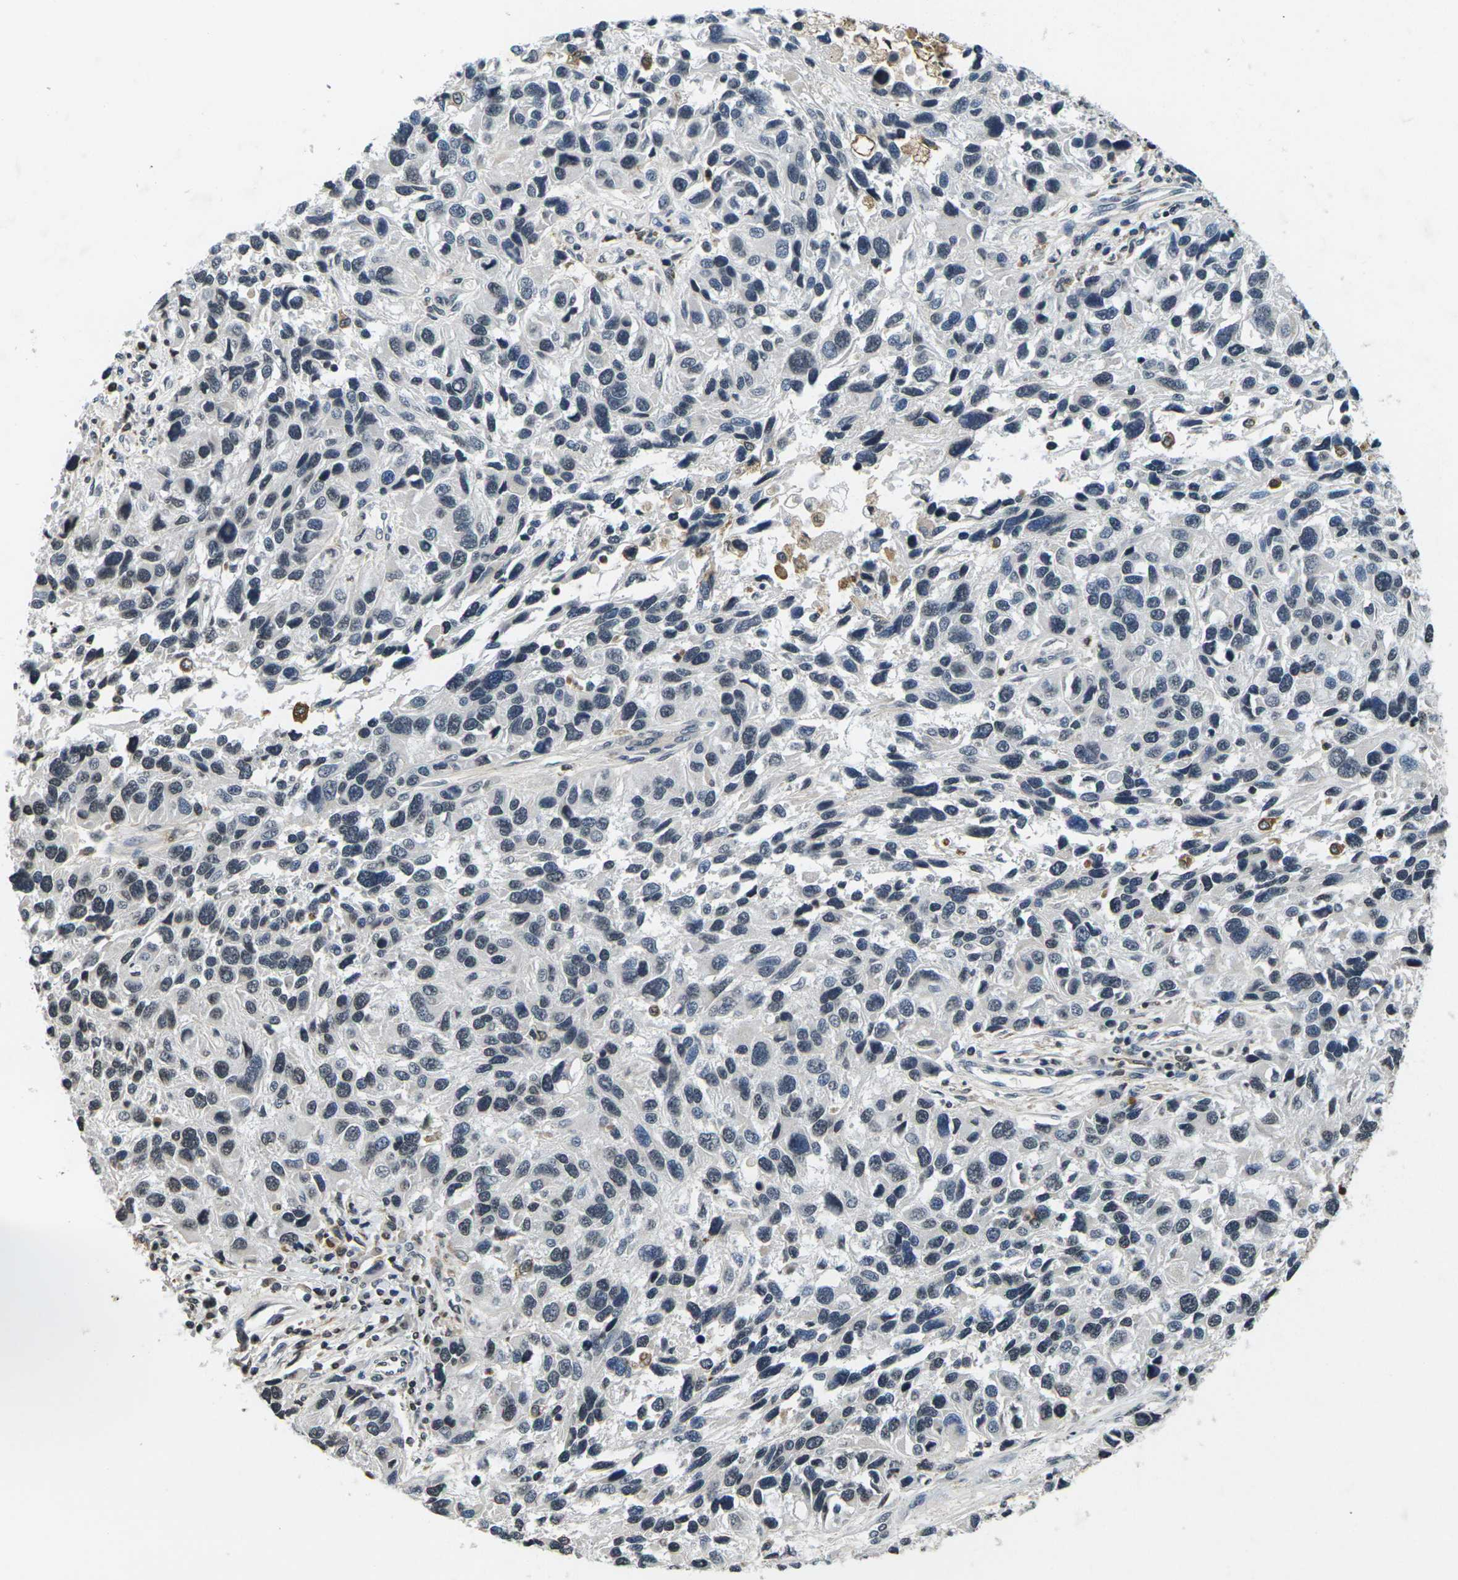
{"staining": {"intensity": "negative", "quantity": "none", "location": "none"}, "tissue": "melanoma", "cell_type": "Tumor cells", "image_type": "cancer", "snomed": [{"axis": "morphology", "description": "Malignant melanoma, NOS"}, {"axis": "topography", "description": "Skin"}], "caption": "Immunohistochemical staining of melanoma exhibits no significant expression in tumor cells. (Stains: DAB (3,3'-diaminobenzidine) immunohistochemistry with hematoxylin counter stain, Microscopy: brightfield microscopy at high magnification).", "gene": "C1QC", "patient": {"sex": "male", "age": 53}}